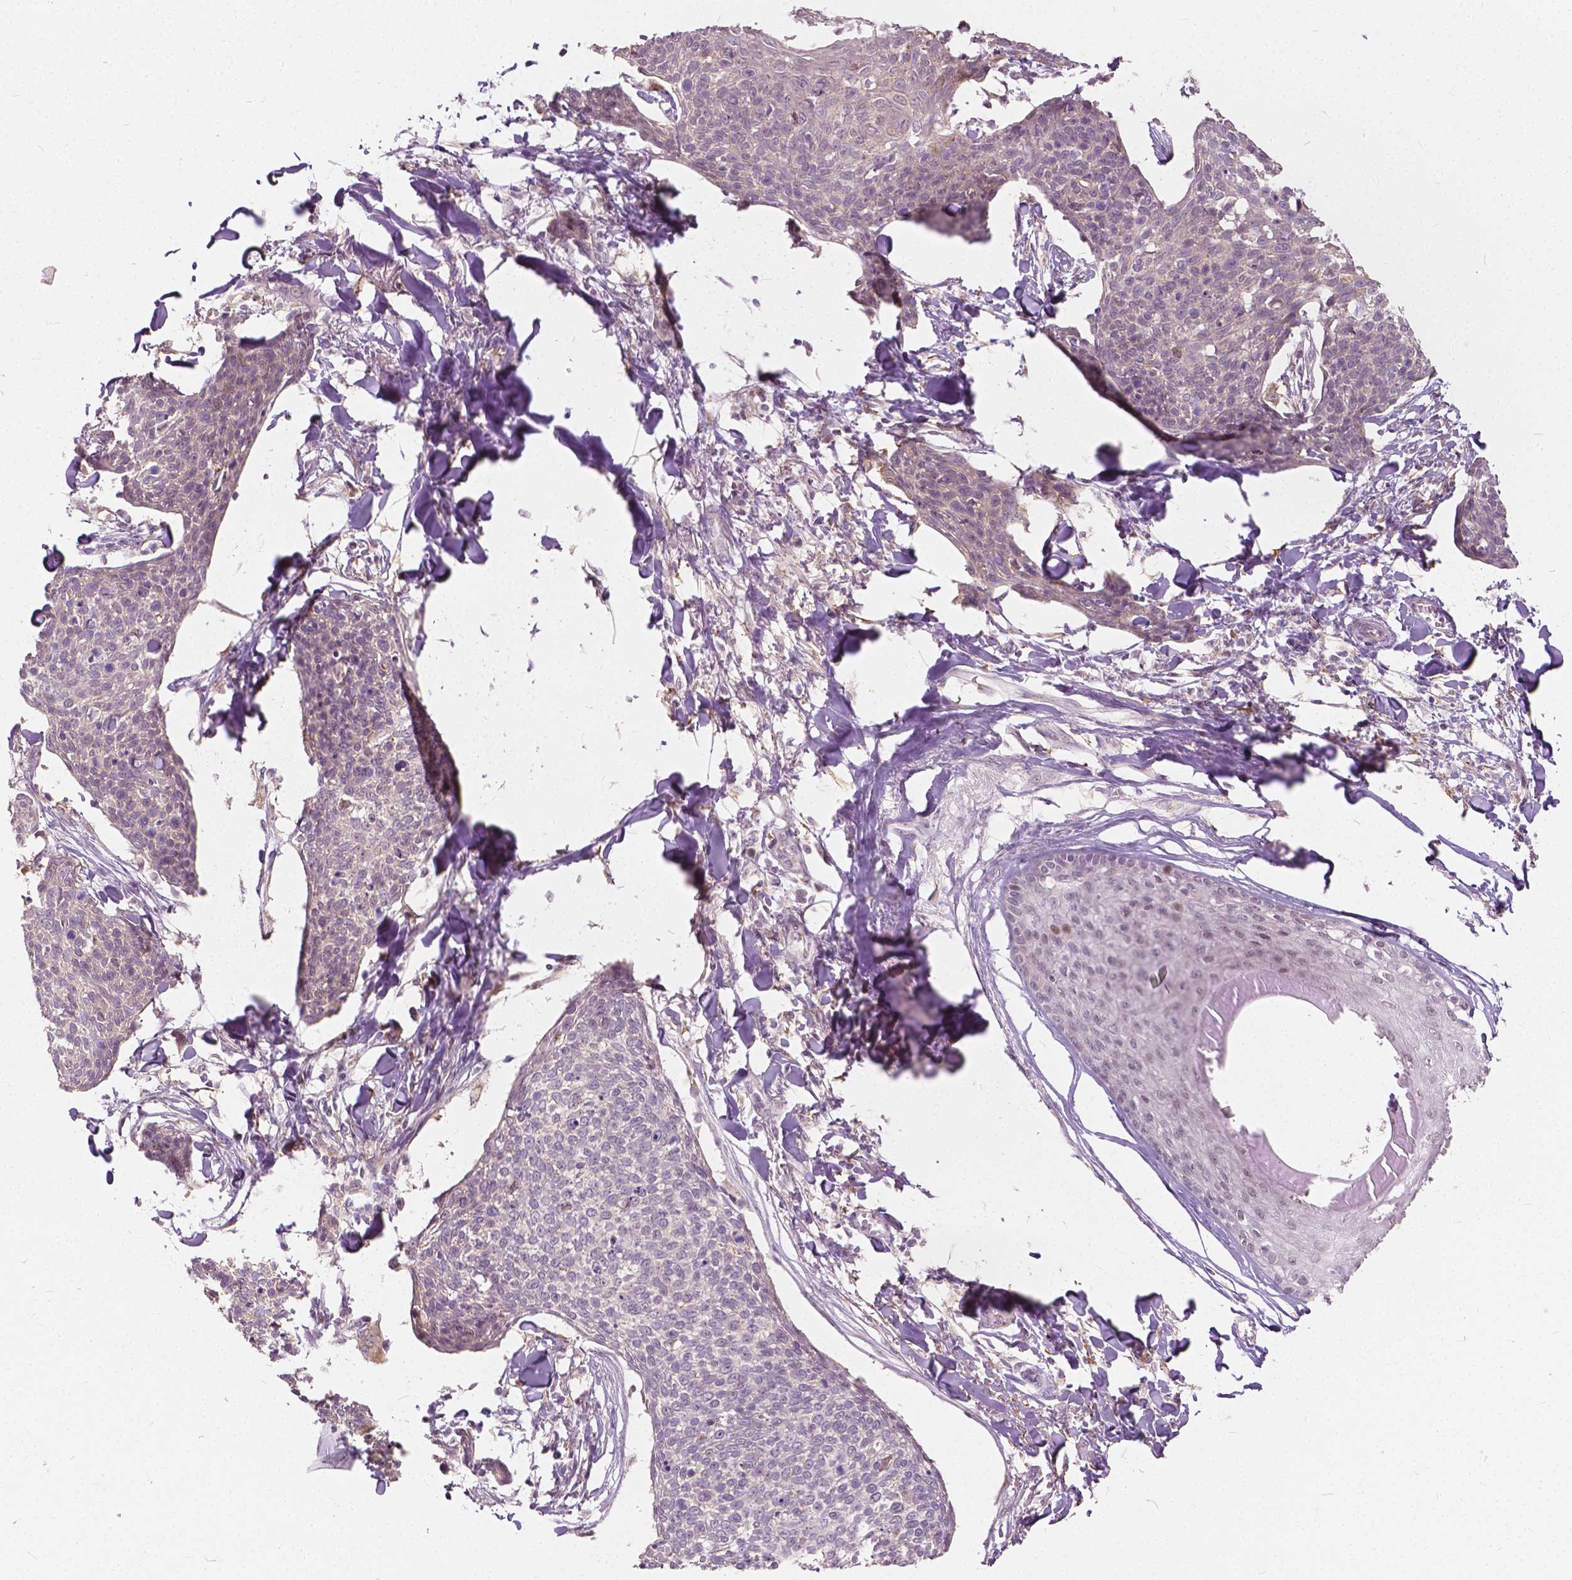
{"staining": {"intensity": "negative", "quantity": "none", "location": "none"}, "tissue": "skin cancer", "cell_type": "Tumor cells", "image_type": "cancer", "snomed": [{"axis": "morphology", "description": "Squamous cell carcinoma, NOS"}, {"axis": "topography", "description": "Skin"}, {"axis": "topography", "description": "Vulva"}], "caption": "Skin squamous cell carcinoma stained for a protein using IHC shows no positivity tumor cells.", "gene": "DLX6", "patient": {"sex": "female", "age": 75}}